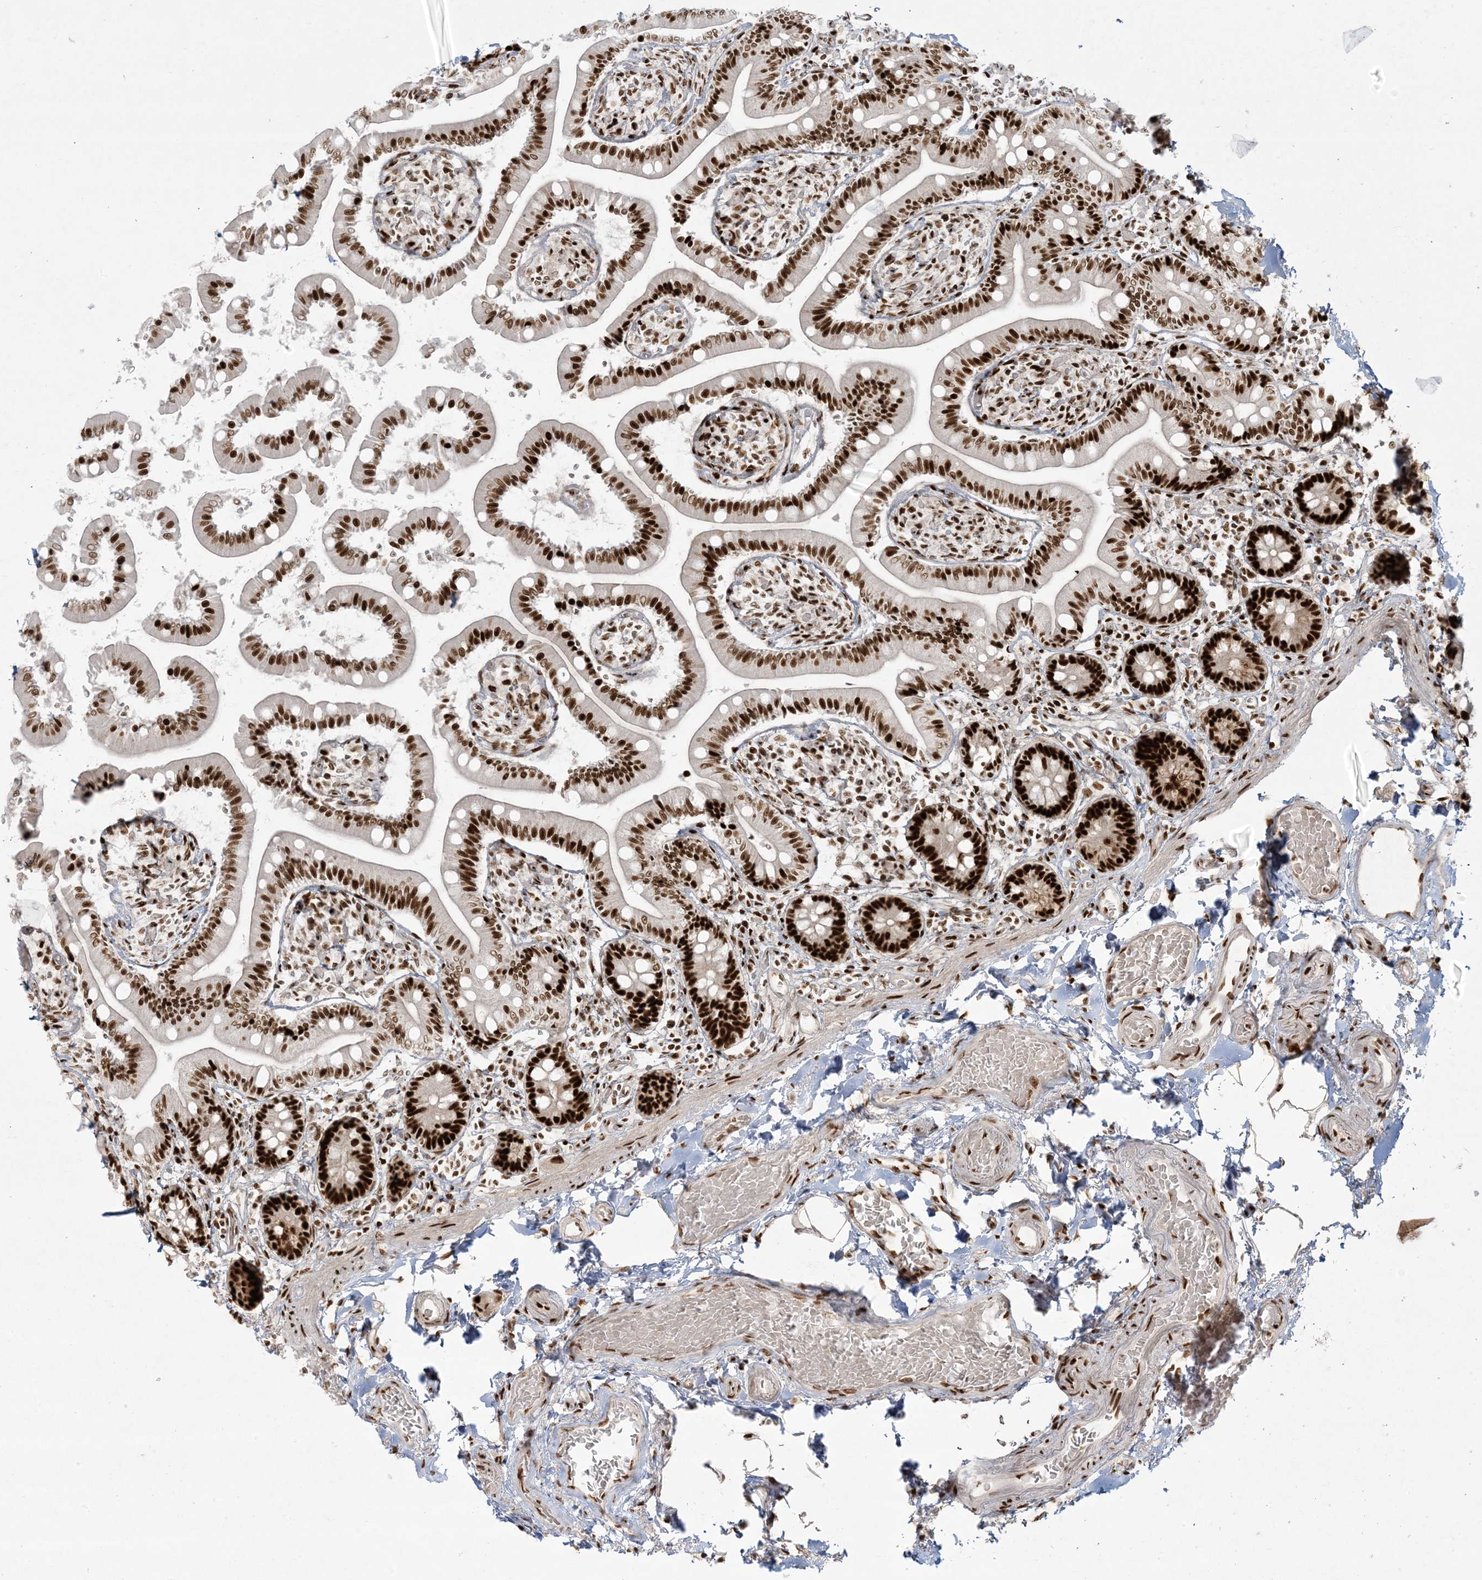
{"staining": {"intensity": "strong", "quantity": ">75%", "location": "nuclear"}, "tissue": "small intestine", "cell_type": "Glandular cells", "image_type": "normal", "snomed": [{"axis": "morphology", "description": "Normal tissue, NOS"}, {"axis": "topography", "description": "Small intestine"}], "caption": "Glandular cells exhibit high levels of strong nuclear staining in about >75% of cells in benign human small intestine.", "gene": "RBM10", "patient": {"sex": "female", "age": 64}}